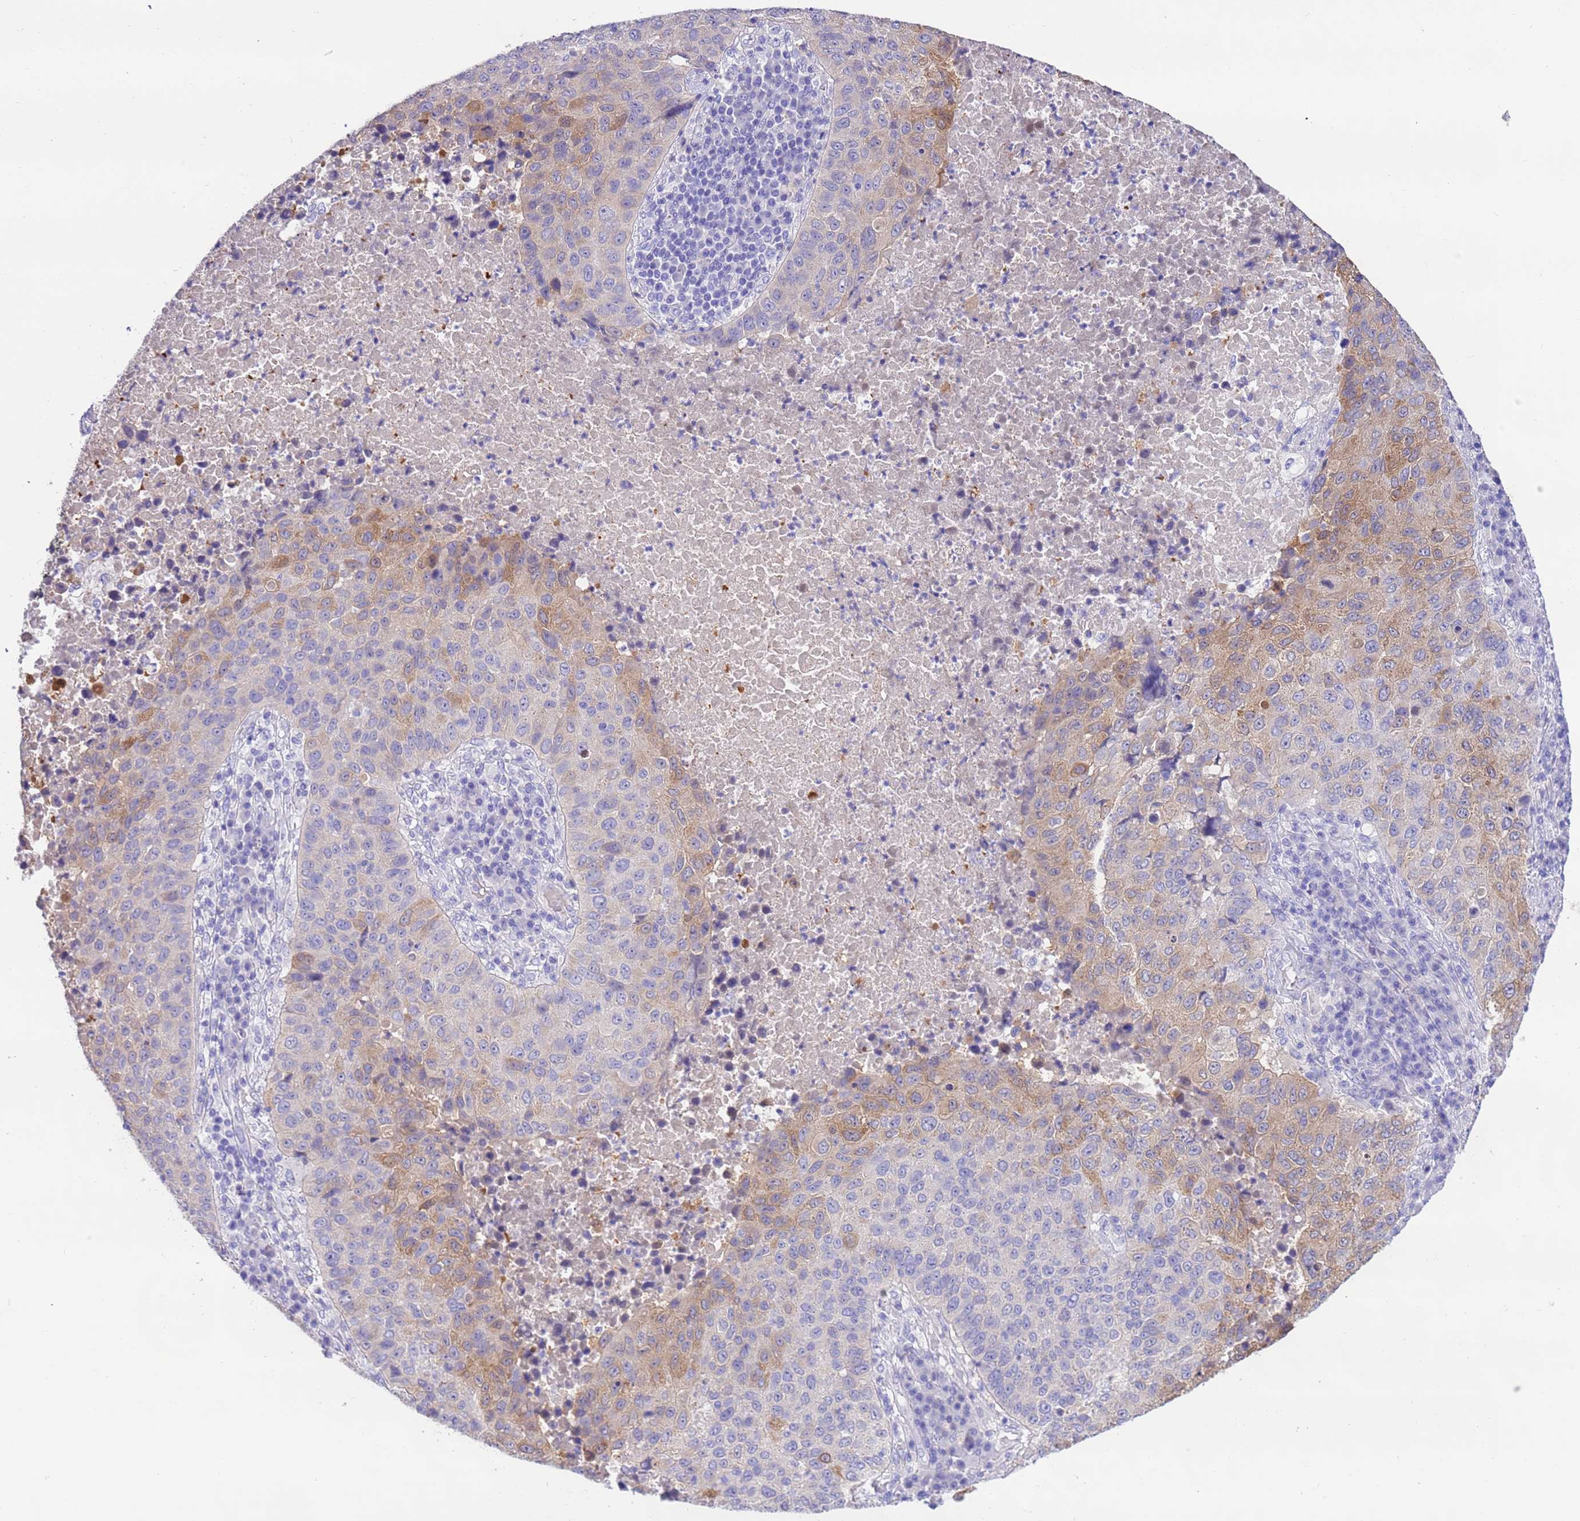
{"staining": {"intensity": "moderate", "quantity": "<25%", "location": "cytoplasmic/membranous"}, "tissue": "lung cancer", "cell_type": "Tumor cells", "image_type": "cancer", "snomed": [{"axis": "morphology", "description": "Squamous cell carcinoma, NOS"}, {"axis": "topography", "description": "Lung"}], "caption": "There is low levels of moderate cytoplasmic/membranous staining in tumor cells of squamous cell carcinoma (lung), as demonstrated by immunohistochemical staining (brown color).", "gene": "USP38", "patient": {"sex": "male", "age": 73}}